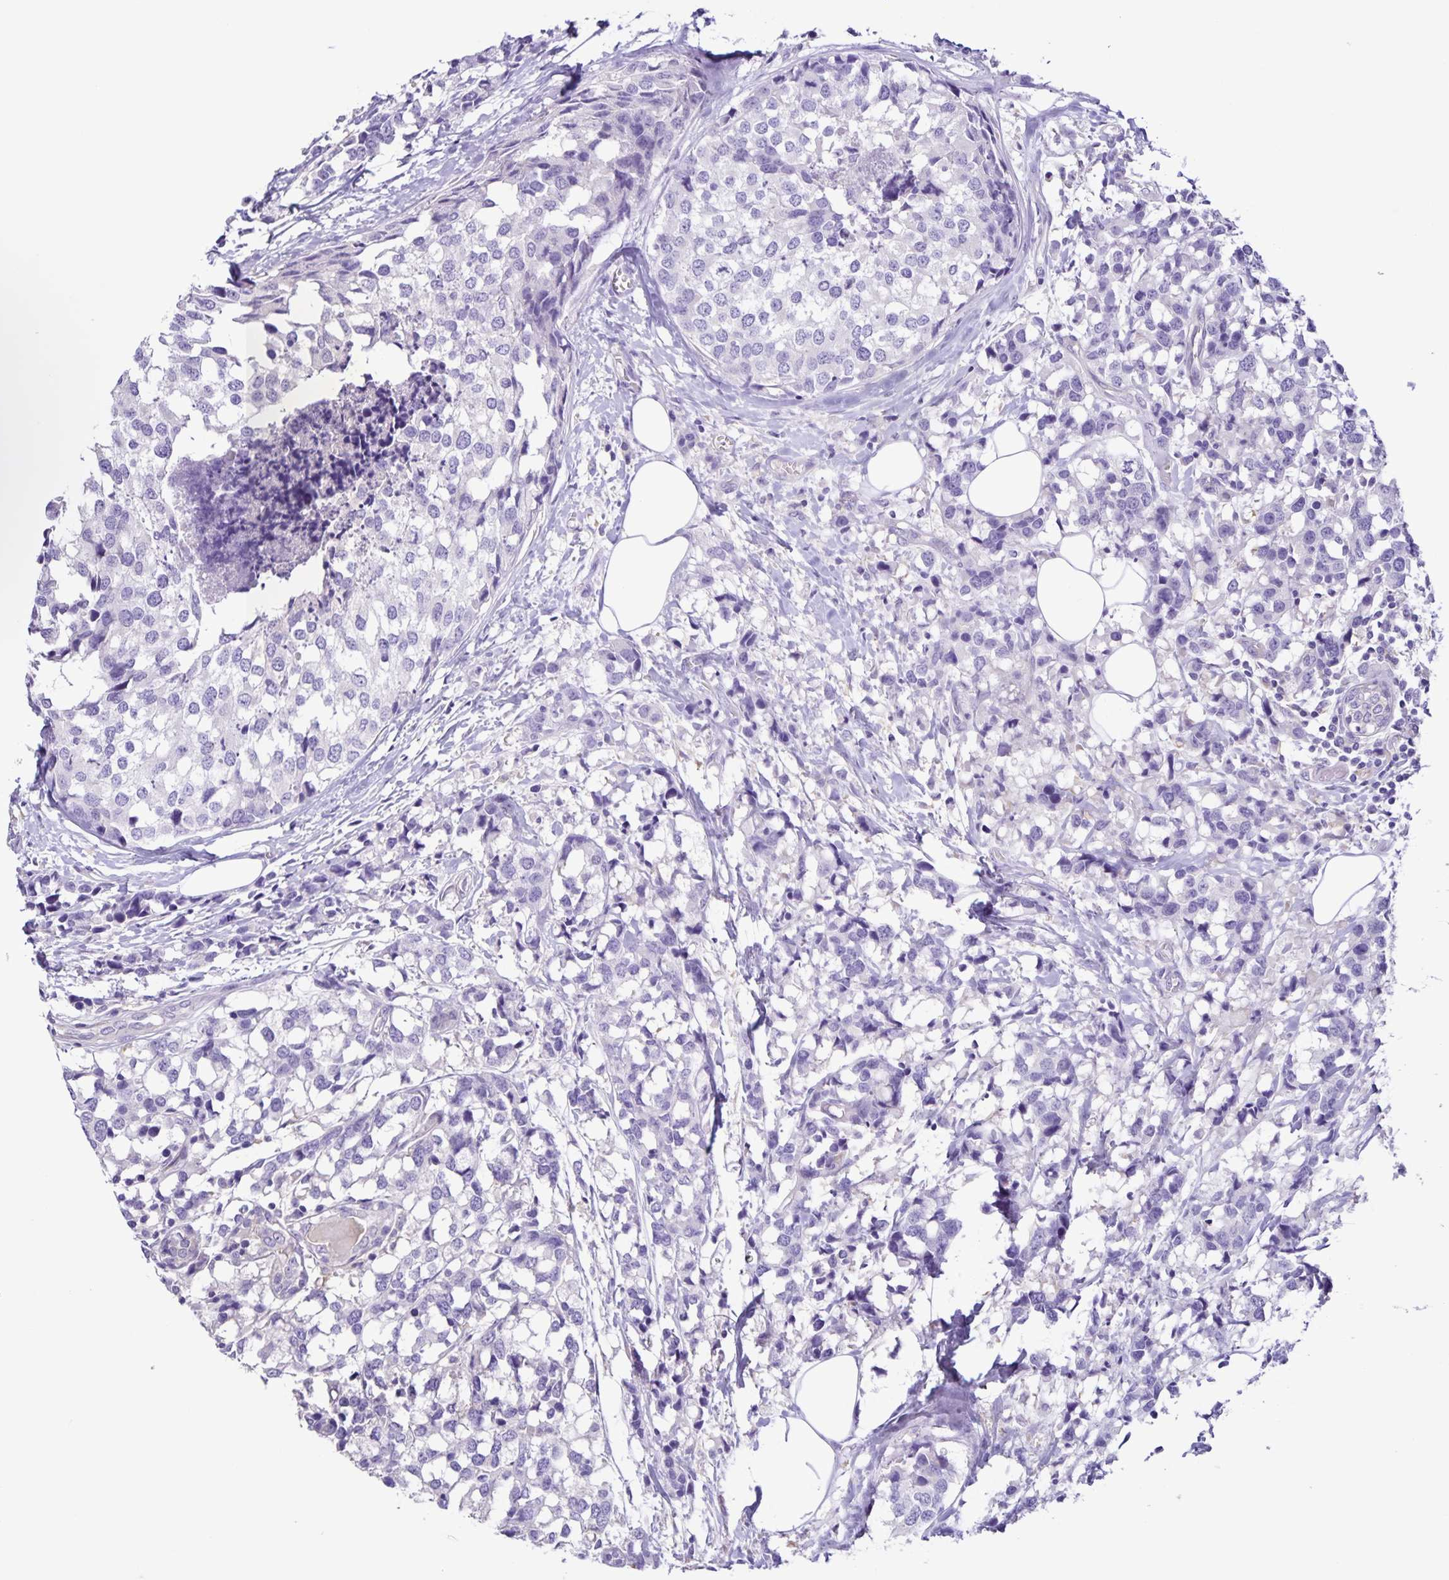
{"staining": {"intensity": "negative", "quantity": "none", "location": "none"}, "tissue": "breast cancer", "cell_type": "Tumor cells", "image_type": "cancer", "snomed": [{"axis": "morphology", "description": "Lobular carcinoma"}, {"axis": "topography", "description": "Breast"}], "caption": "The immunohistochemistry micrograph has no significant positivity in tumor cells of lobular carcinoma (breast) tissue.", "gene": "BOLL", "patient": {"sex": "female", "age": 59}}